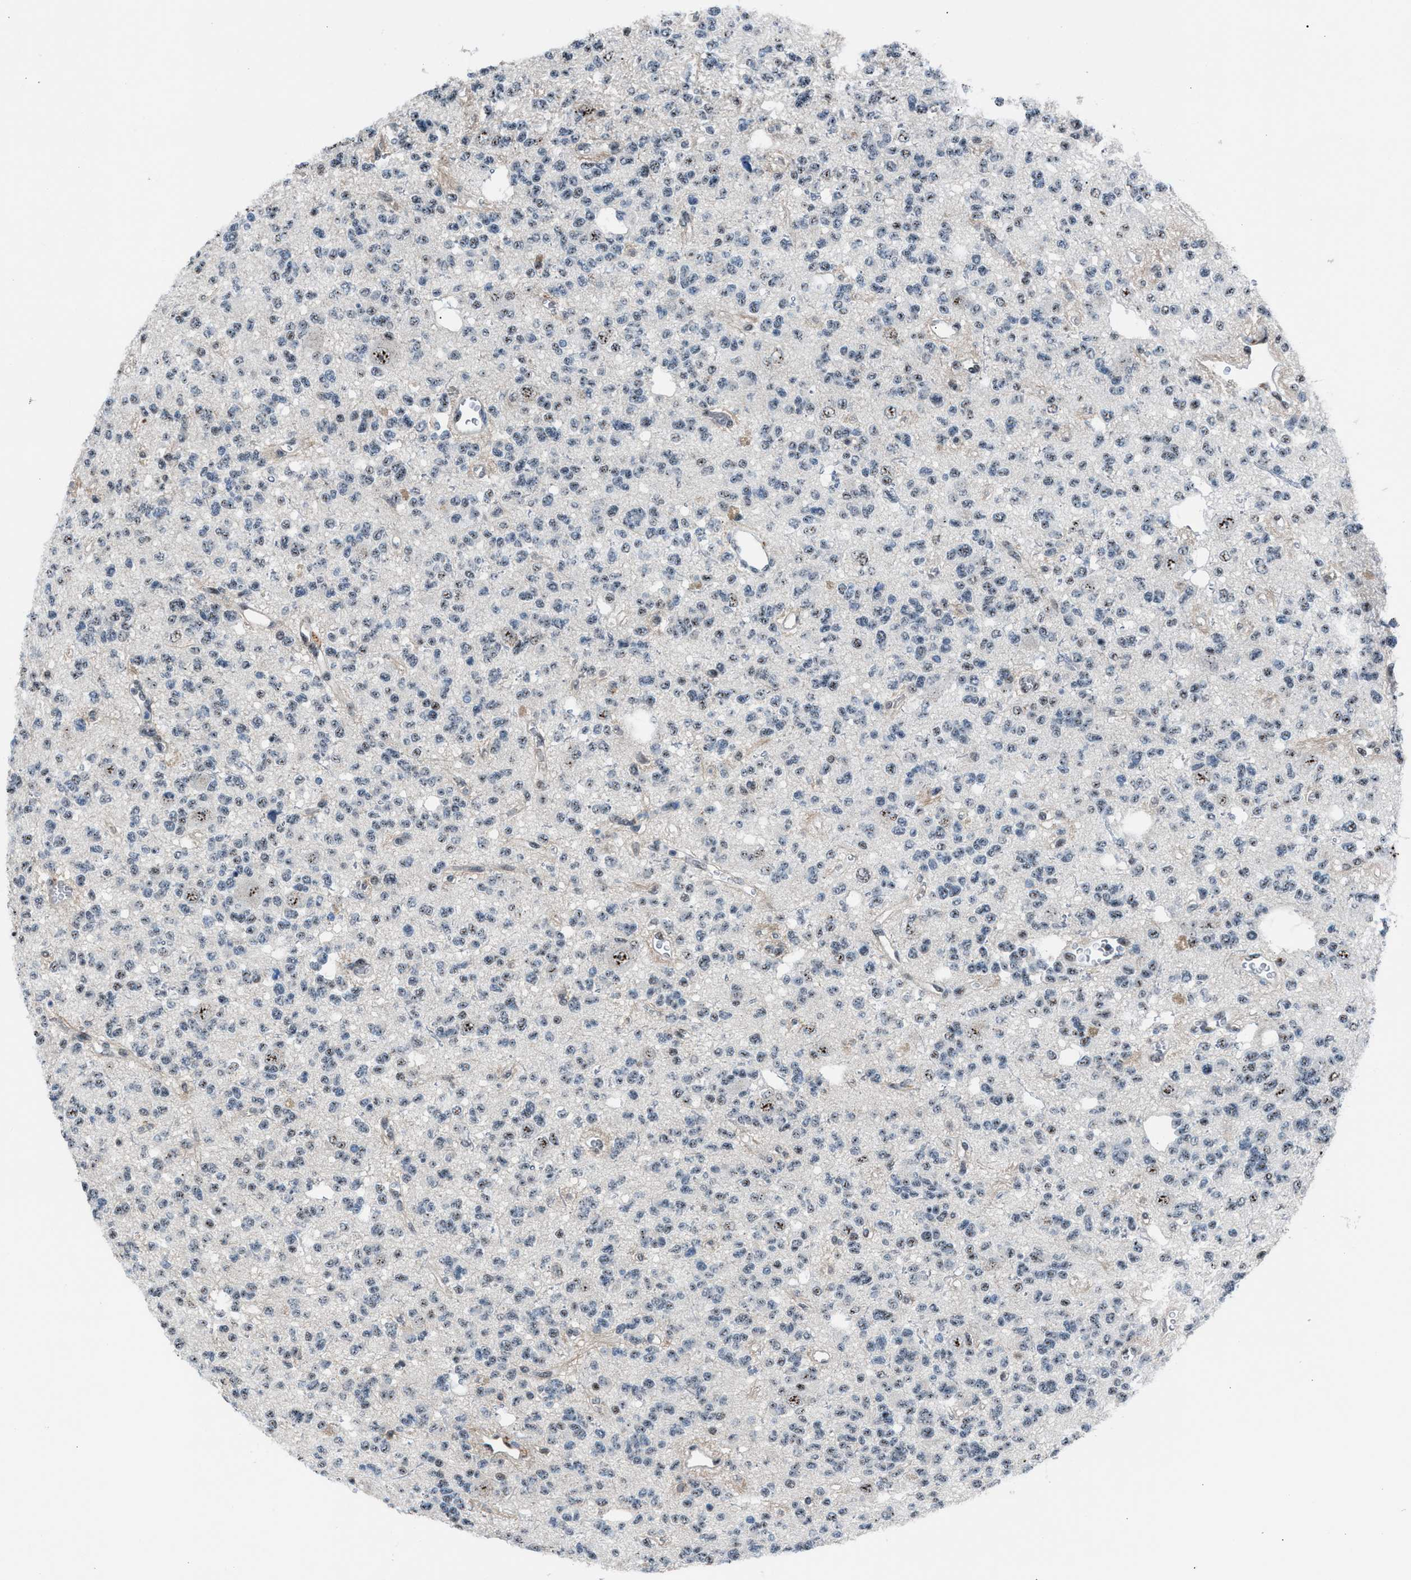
{"staining": {"intensity": "weak", "quantity": "25%-75%", "location": "nuclear"}, "tissue": "glioma", "cell_type": "Tumor cells", "image_type": "cancer", "snomed": [{"axis": "morphology", "description": "Glioma, malignant, Low grade"}, {"axis": "topography", "description": "Brain"}], "caption": "Immunohistochemical staining of malignant low-grade glioma reveals weak nuclear protein staining in about 25%-75% of tumor cells. The staining was performed using DAB to visualize the protein expression in brown, while the nuclei were stained in blue with hematoxylin (Magnification: 20x).", "gene": "CENPP", "patient": {"sex": "male", "age": 38}}